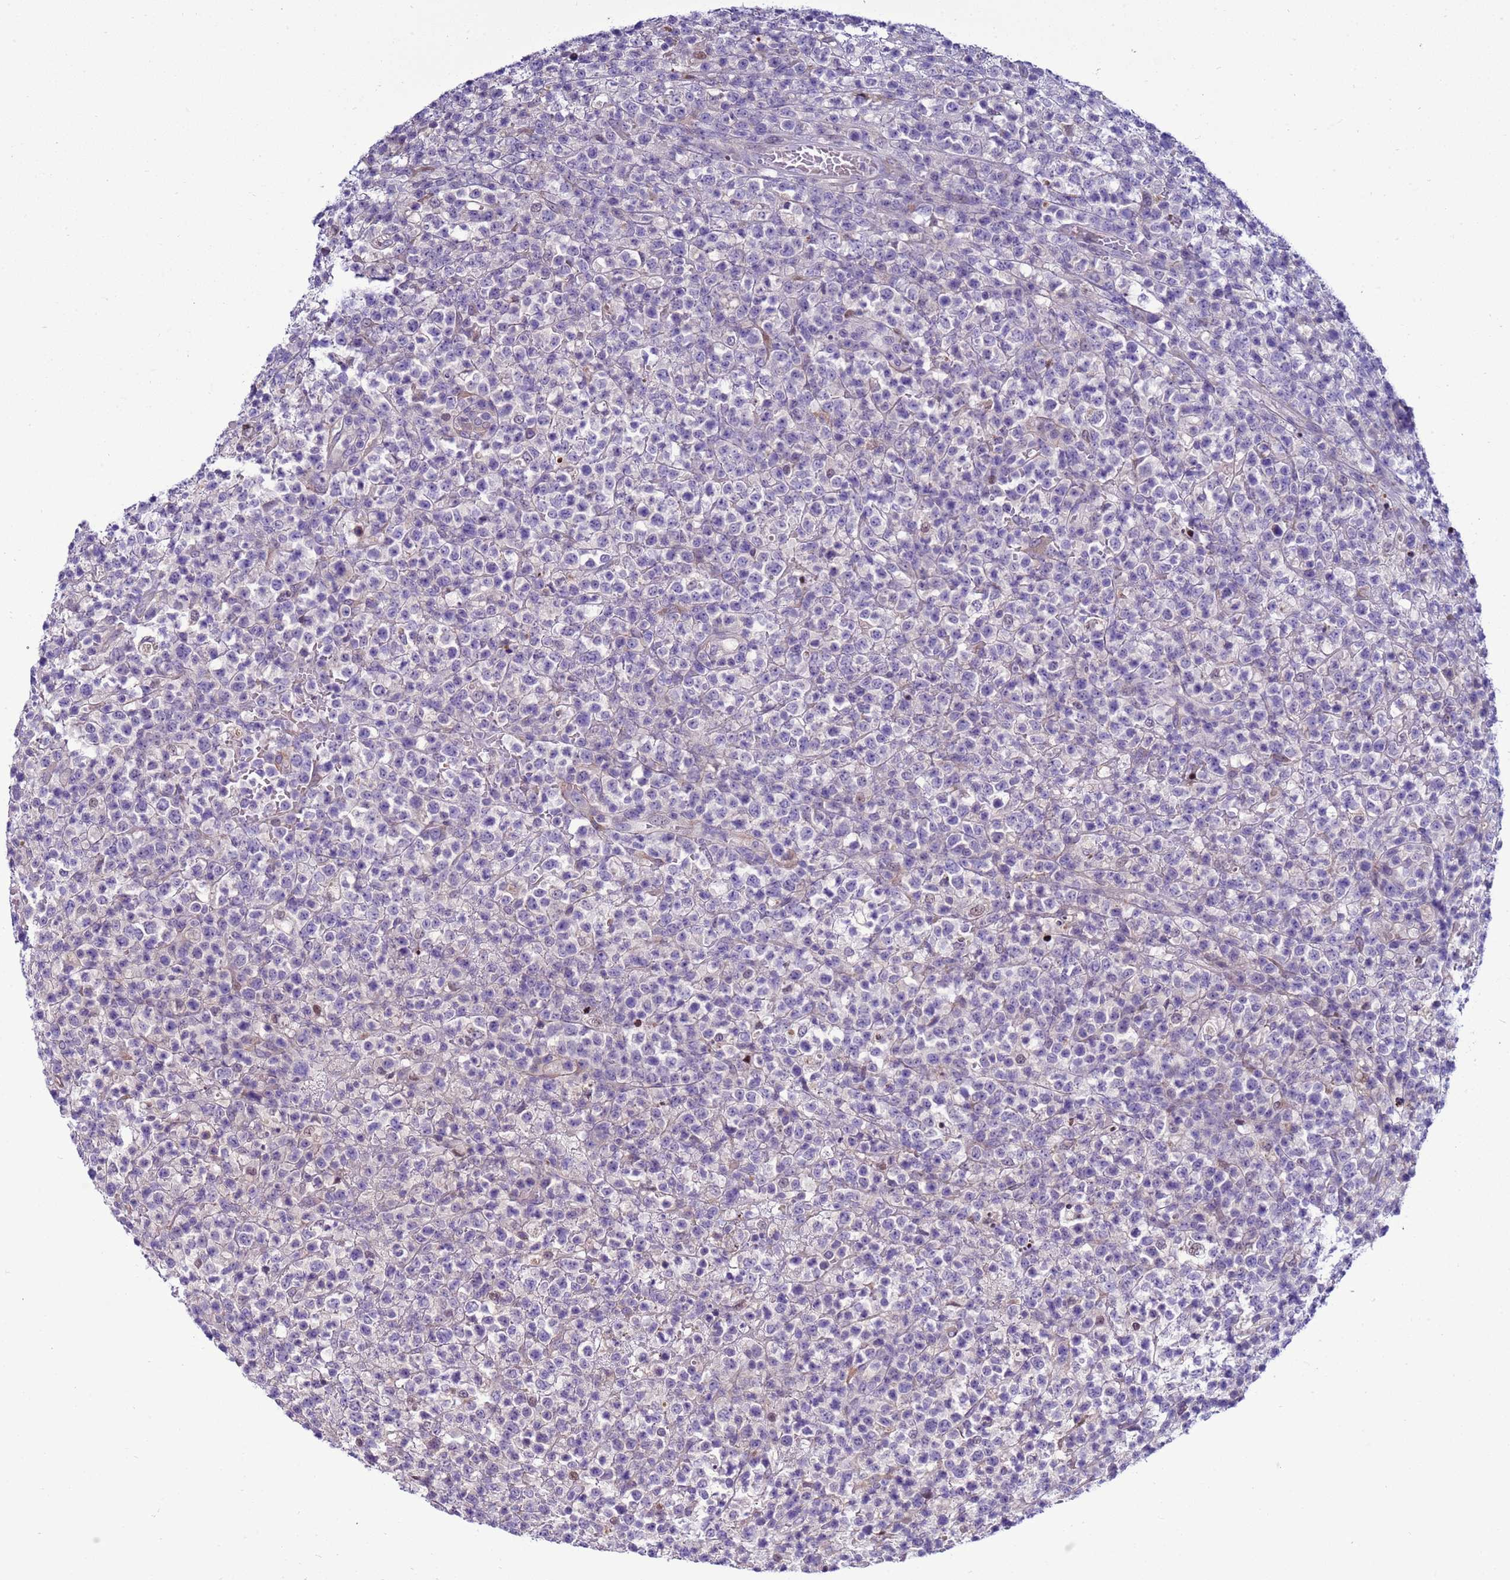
{"staining": {"intensity": "negative", "quantity": "none", "location": "none"}, "tissue": "lymphoma", "cell_type": "Tumor cells", "image_type": "cancer", "snomed": [{"axis": "morphology", "description": "Malignant lymphoma, non-Hodgkin's type, High grade"}, {"axis": "topography", "description": "Colon"}], "caption": "The immunohistochemistry (IHC) photomicrograph has no significant staining in tumor cells of high-grade malignant lymphoma, non-Hodgkin's type tissue.", "gene": "NAT2", "patient": {"sex": "female", "age": 53}}